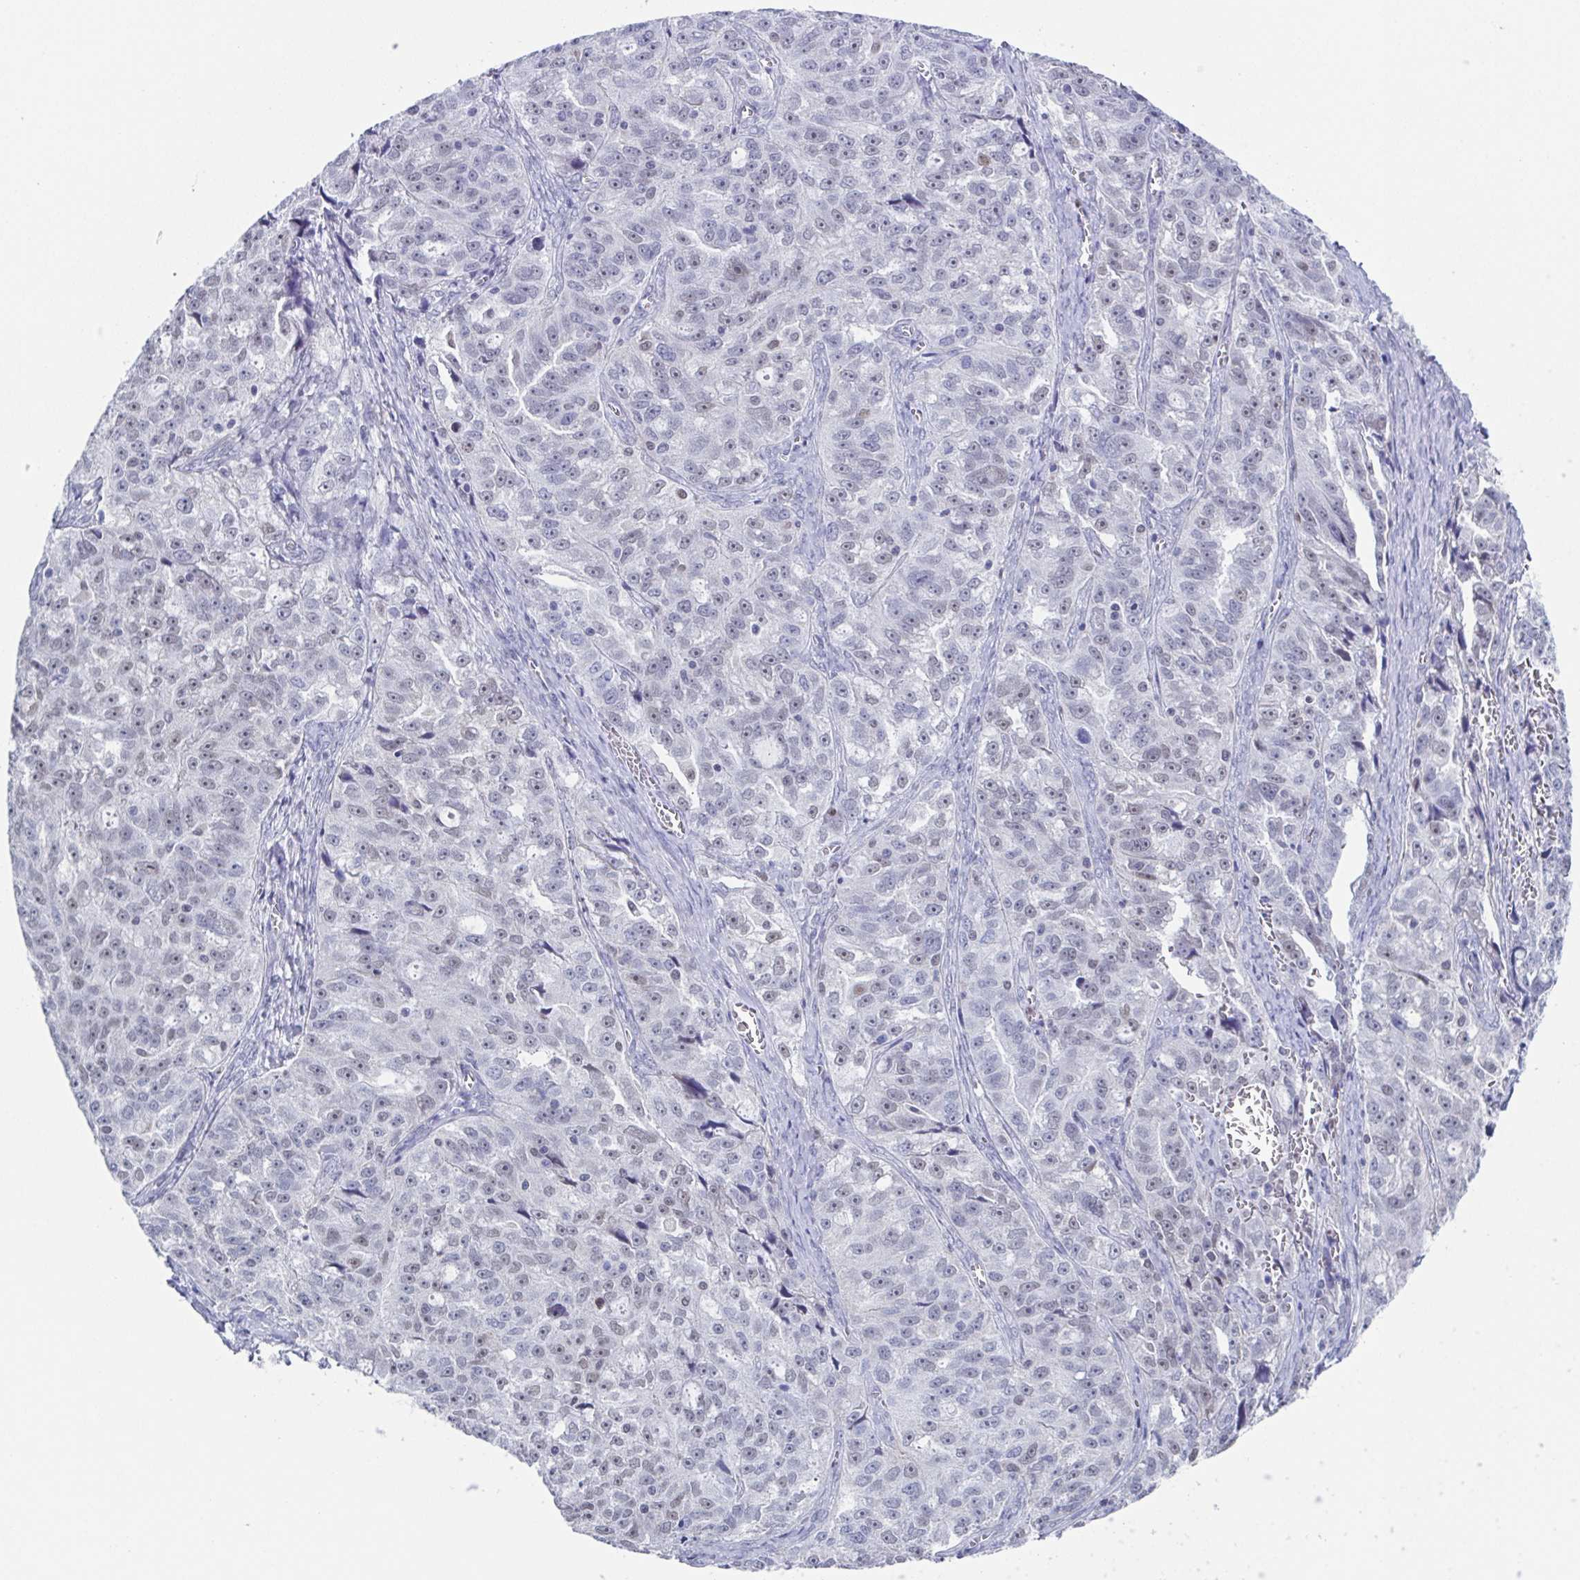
{"staining": {"intensity": "negative", "quantity": "none", "location": "none"}, "tissue": "ovarian cancer", "cell_type": "Tumor cells", "image_type": "cancer", "snomed": [{"axis": "morphology", "description": "Cystadenocarcinoma, serous, NOS"}, {"axis": "topography", "description": "Ovary"}], "caption": "IHC of human ovarian cancer exhibits no staining in tumor cells.", "gene": "PBOV1", "patient": {"sex": "female", "age": 51}}